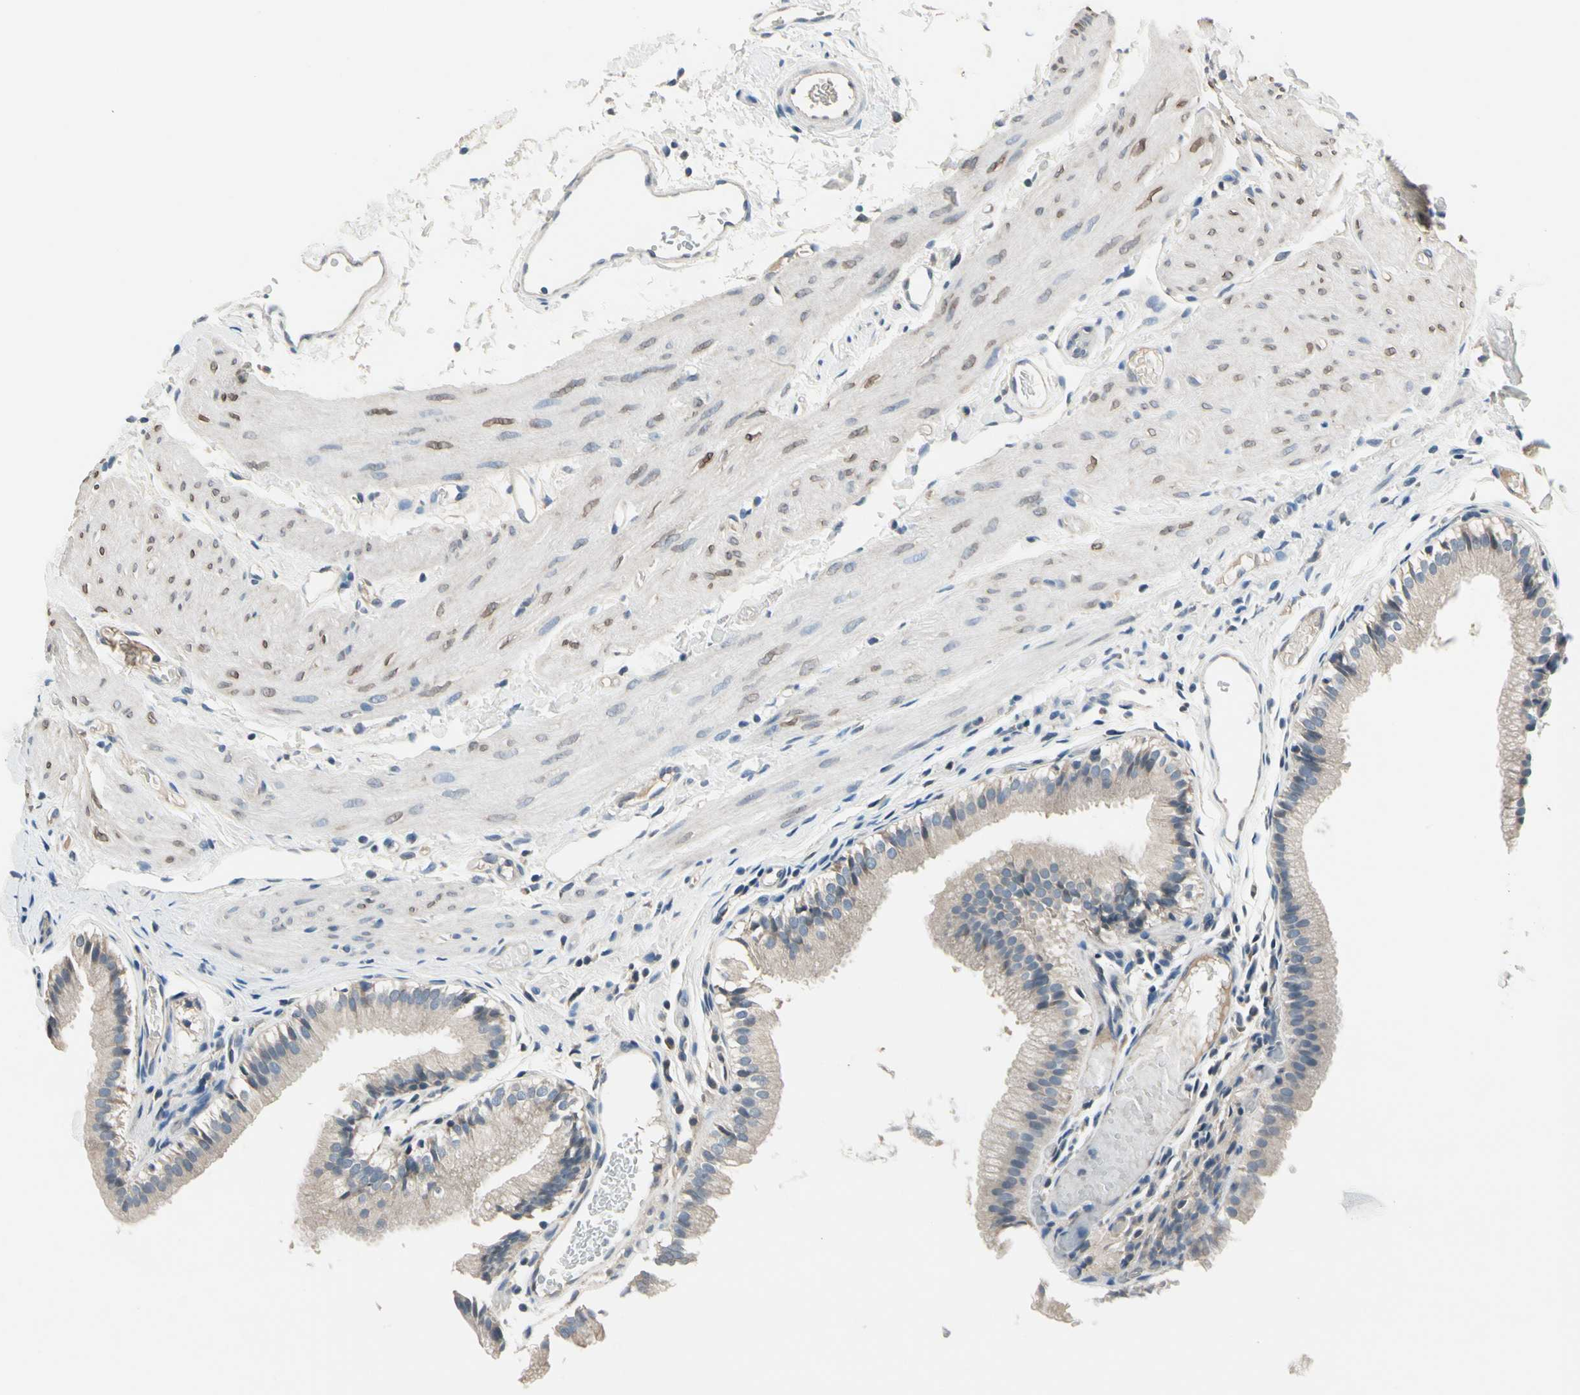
{"staining": {"intensity": "weak", "quantity": "25%-75%", "location": "cytoplasmic/membranous"}, "tissue": "gallbladder", "cell_type": "Glandular cells", "image_type": "normal", "snomed": [{"axis": "morphology", "description": "Normal tissue, NOS"}, {"axis": "topography", "description": "Gallbladder"}], "caption": "This is a photomicrograph of immunohistochemistry (IHC) staining of unremarkable gallbladder, which shows weak staining in the cytoplasmic/membranous of glandular cells.", "gene": "SELENOK", "patient": {"sex": "female", "age": 26}}